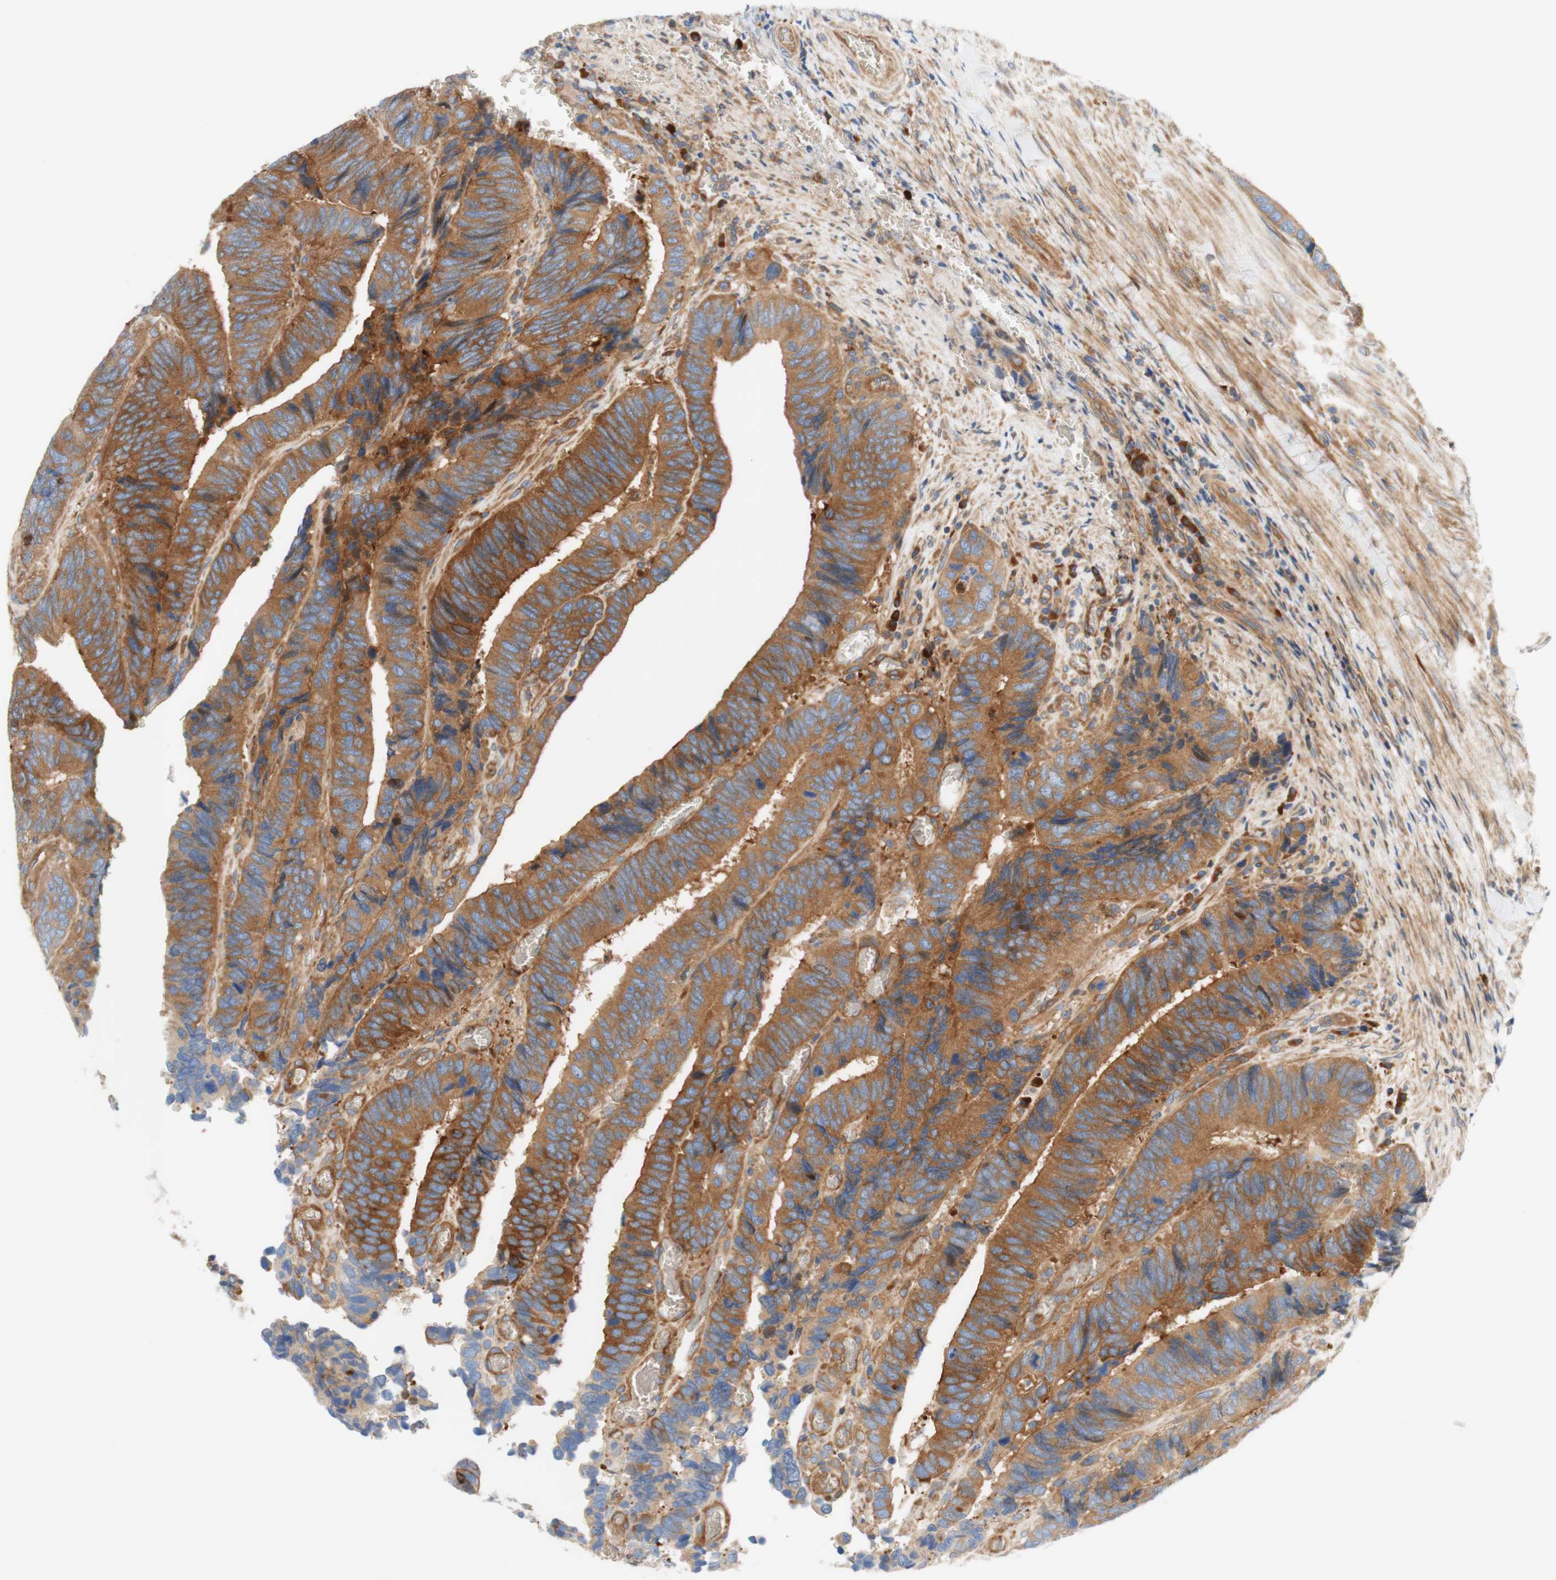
{"staining": {"intensity": "moderate", "quantity": ">75%", "location": "cytoplasmic/membranous"}, "tissue": "colorectal cancer", "cell_type": "Tumor cells", "image_type": "cancer", "snomed": [{"axis": "morphology", "description": "Adenocarcinoma, NOS"}, {"axis": "topography", "description": "Colon"}], "caption": "Colorectal cancer (adenocarcinoma) stained with a protein marker exhibits moderate staining in tumor cells.", "gene": "STOM", "patient": {"sex": "male", "age": 72}}